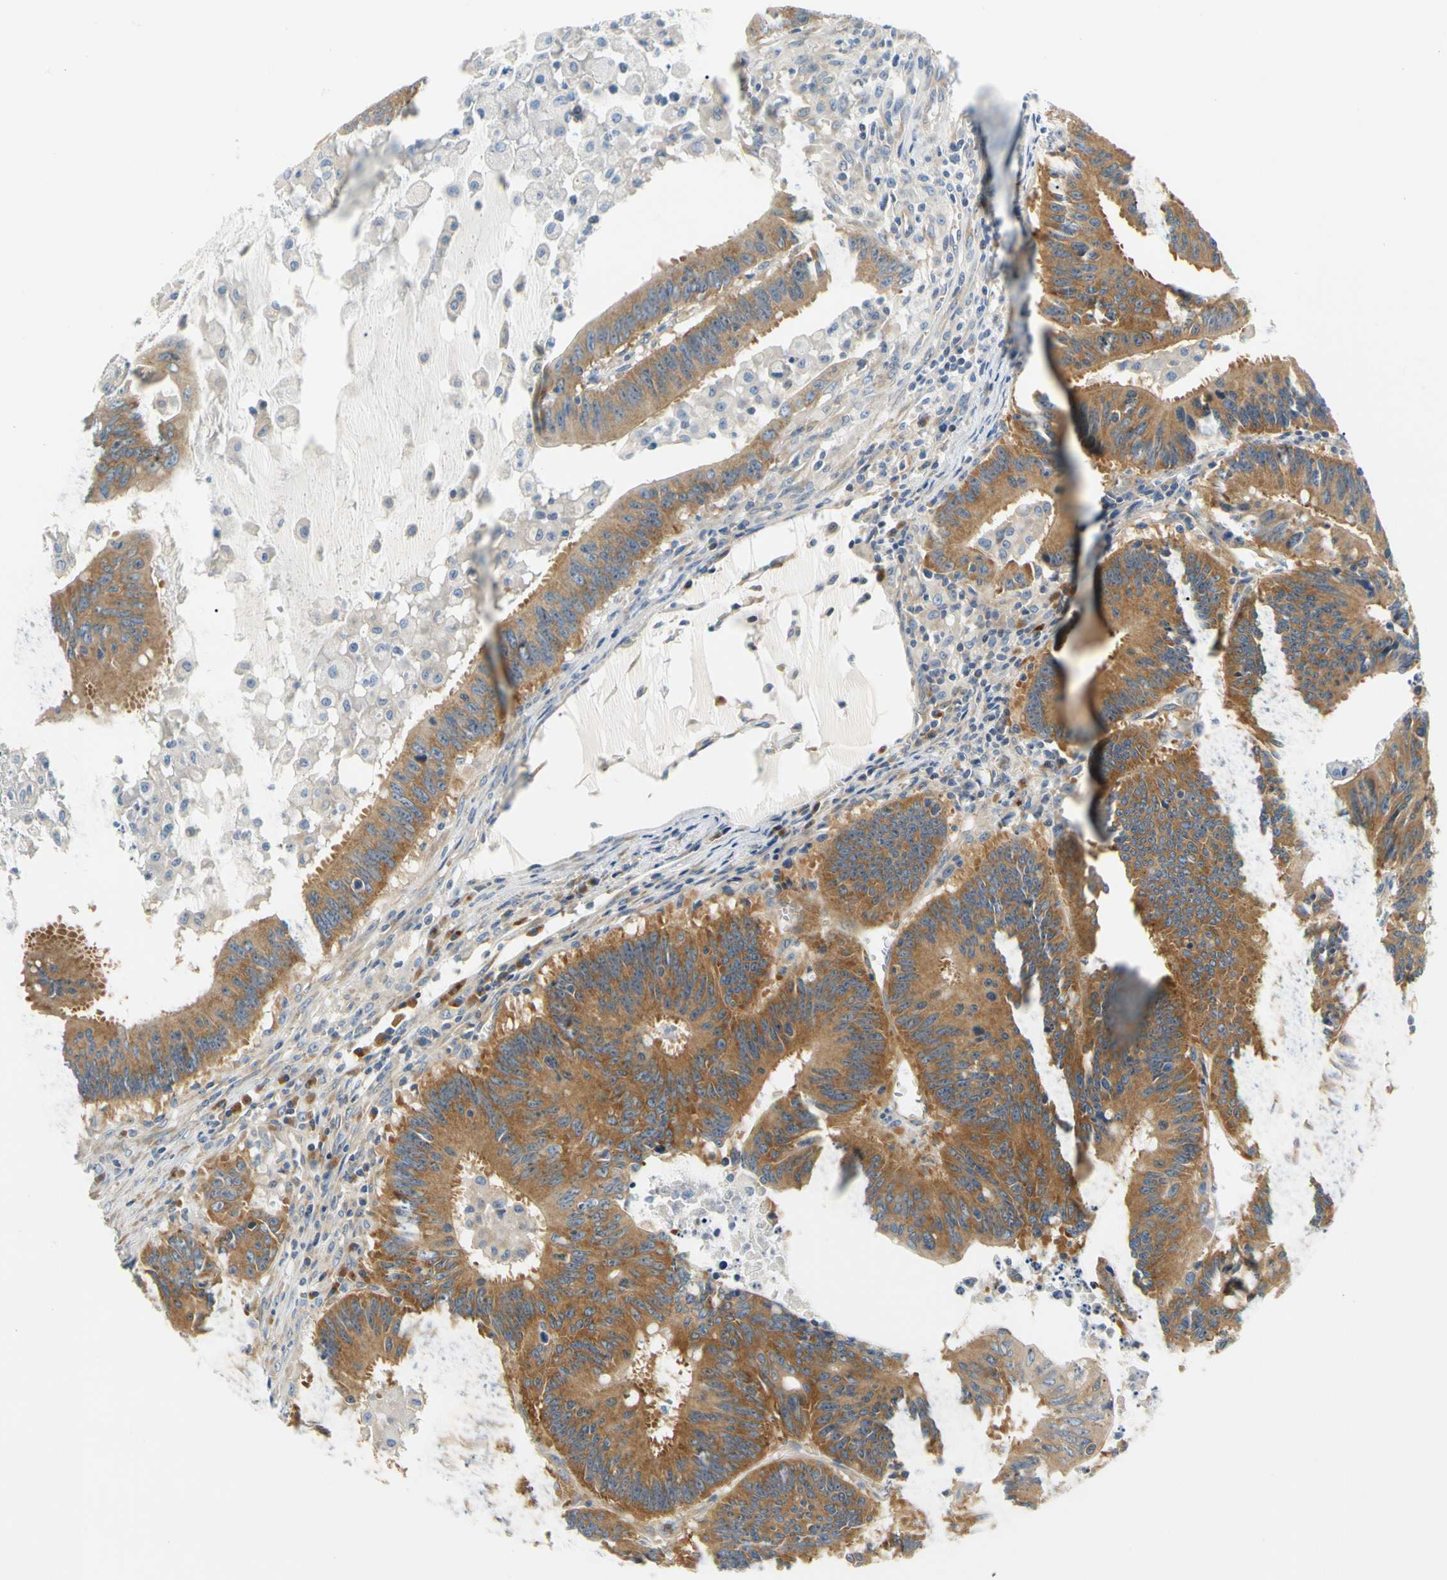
{"staining": {"intensity": "moderate", "quantity": ">75%", "location": "cytoplasmic/membranous"}, "tissue": "colorectal cancer", "cell_type": "Tumor cells", "image_type": "cancer", "snomed": [{"axis": "morphology", "description": "Adenocarcinoma, NOS"}, {"axis": "topography", "description": "Colon"}], "caption": "Immunohistochemistry of human colorectal adenocarcinoma demonstrates medium levels of moderate cytoplasmic/membranous staining in about >75% of tumor cells. The staining was performed using DAB to visualize the protein expression in brown, while the nuclei were stained in blue with hematoxylin (Magnification: 20x).", "gene": "LRRC47", "patient": {"sex": "male", "age": 45}}